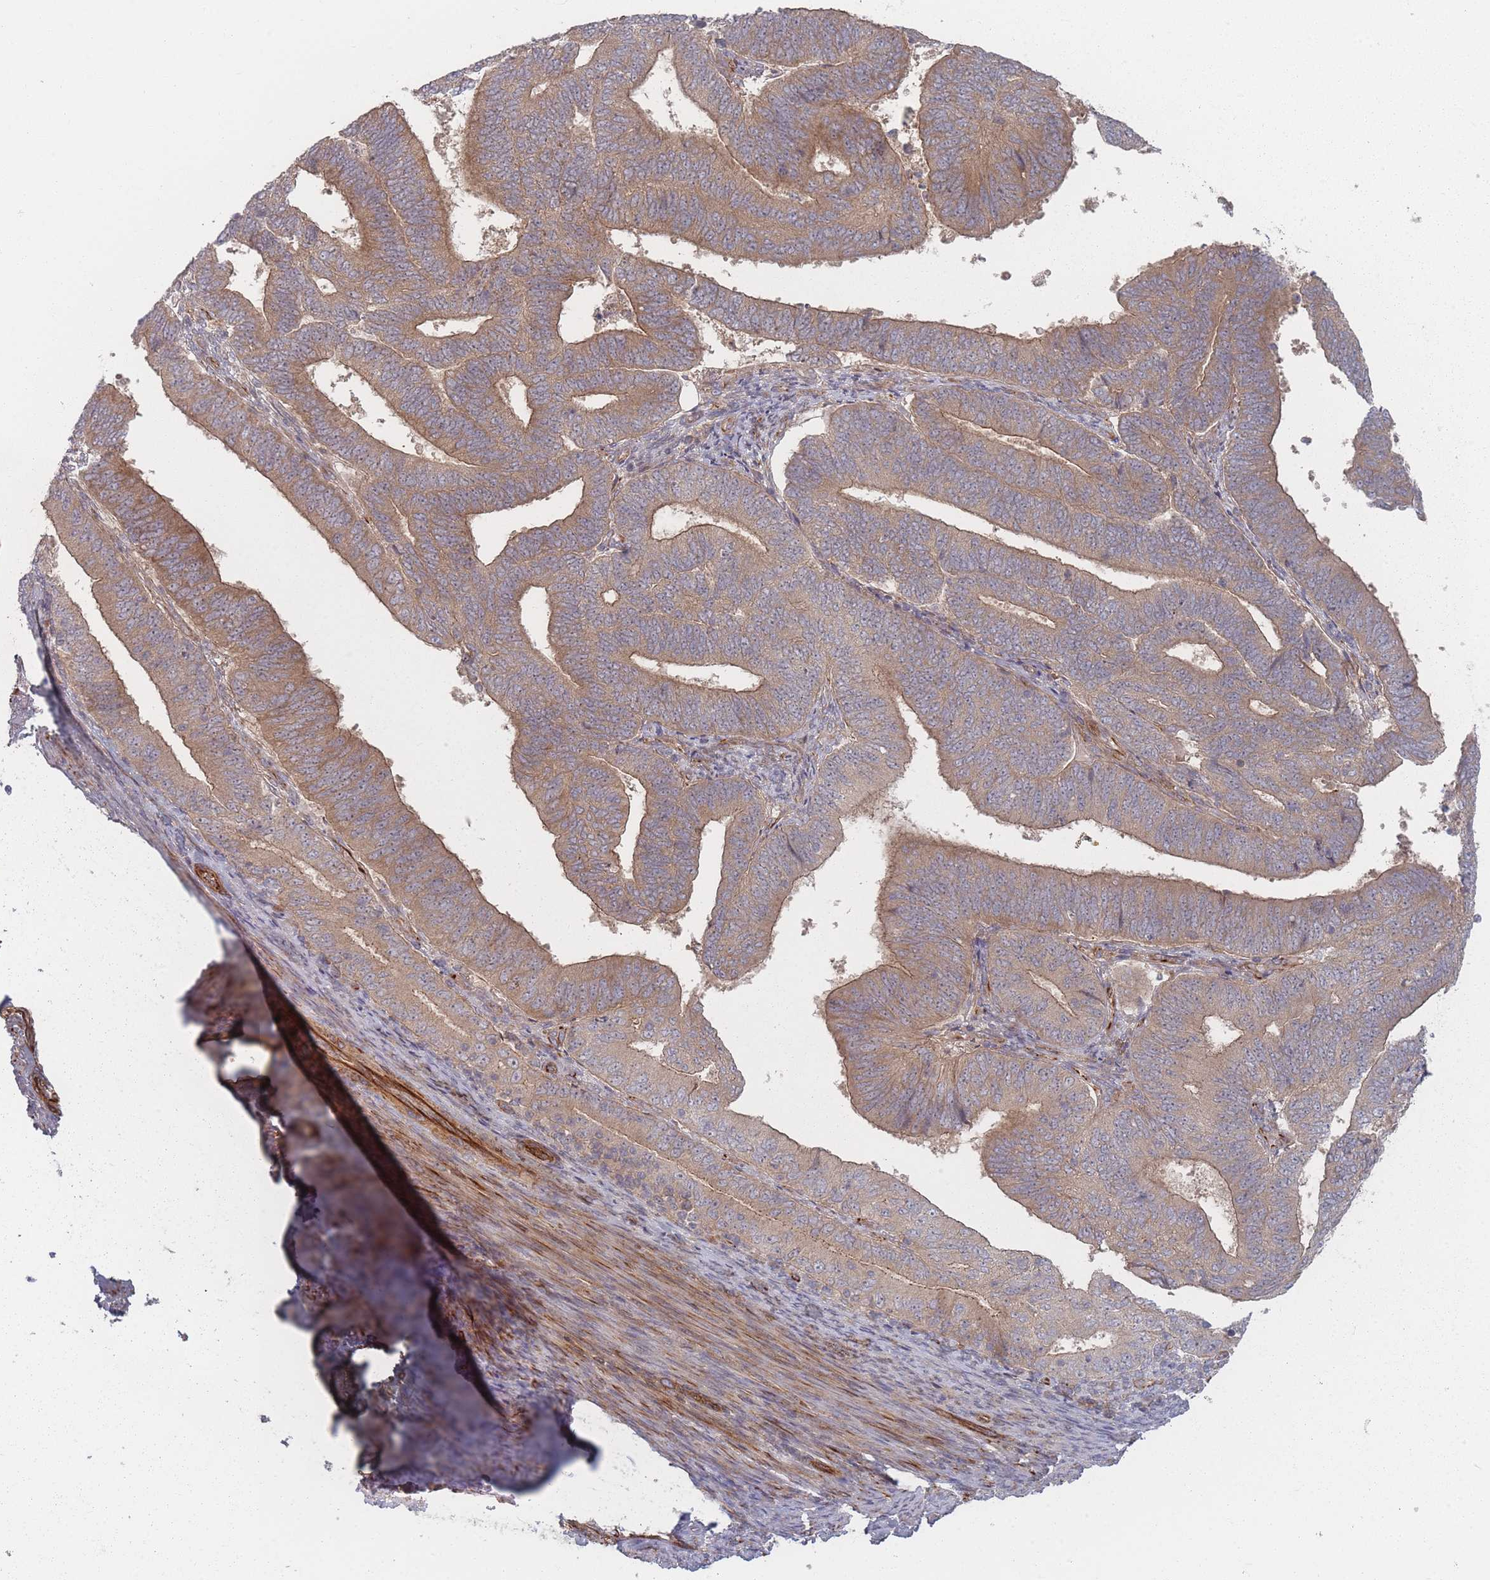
{"staining": {"intensity": "moderate", "quantity": ">75%", "location": "cytoplasmic/membranous"}, "tissue": "endometrial cancer", "cell_type": "Tumor cells", "image_type": "cancer", "snomed": [{"axis": "morphology", "description": "Adenocarcinoma, NOS"}, {"axis": "topography", "description": "Endometrium"}], "caption": "Immunohistochemistry (IHC) histopathology image of human adenocarcinoma (endometrial) stained for a protein (brown), which reveals medium levels of moderate cytoplasmic/membranous positivity in about >75% of tumor cells.", "gene": "EEF1AKMT2", "patient": {"sex": "female", "age": 70}}